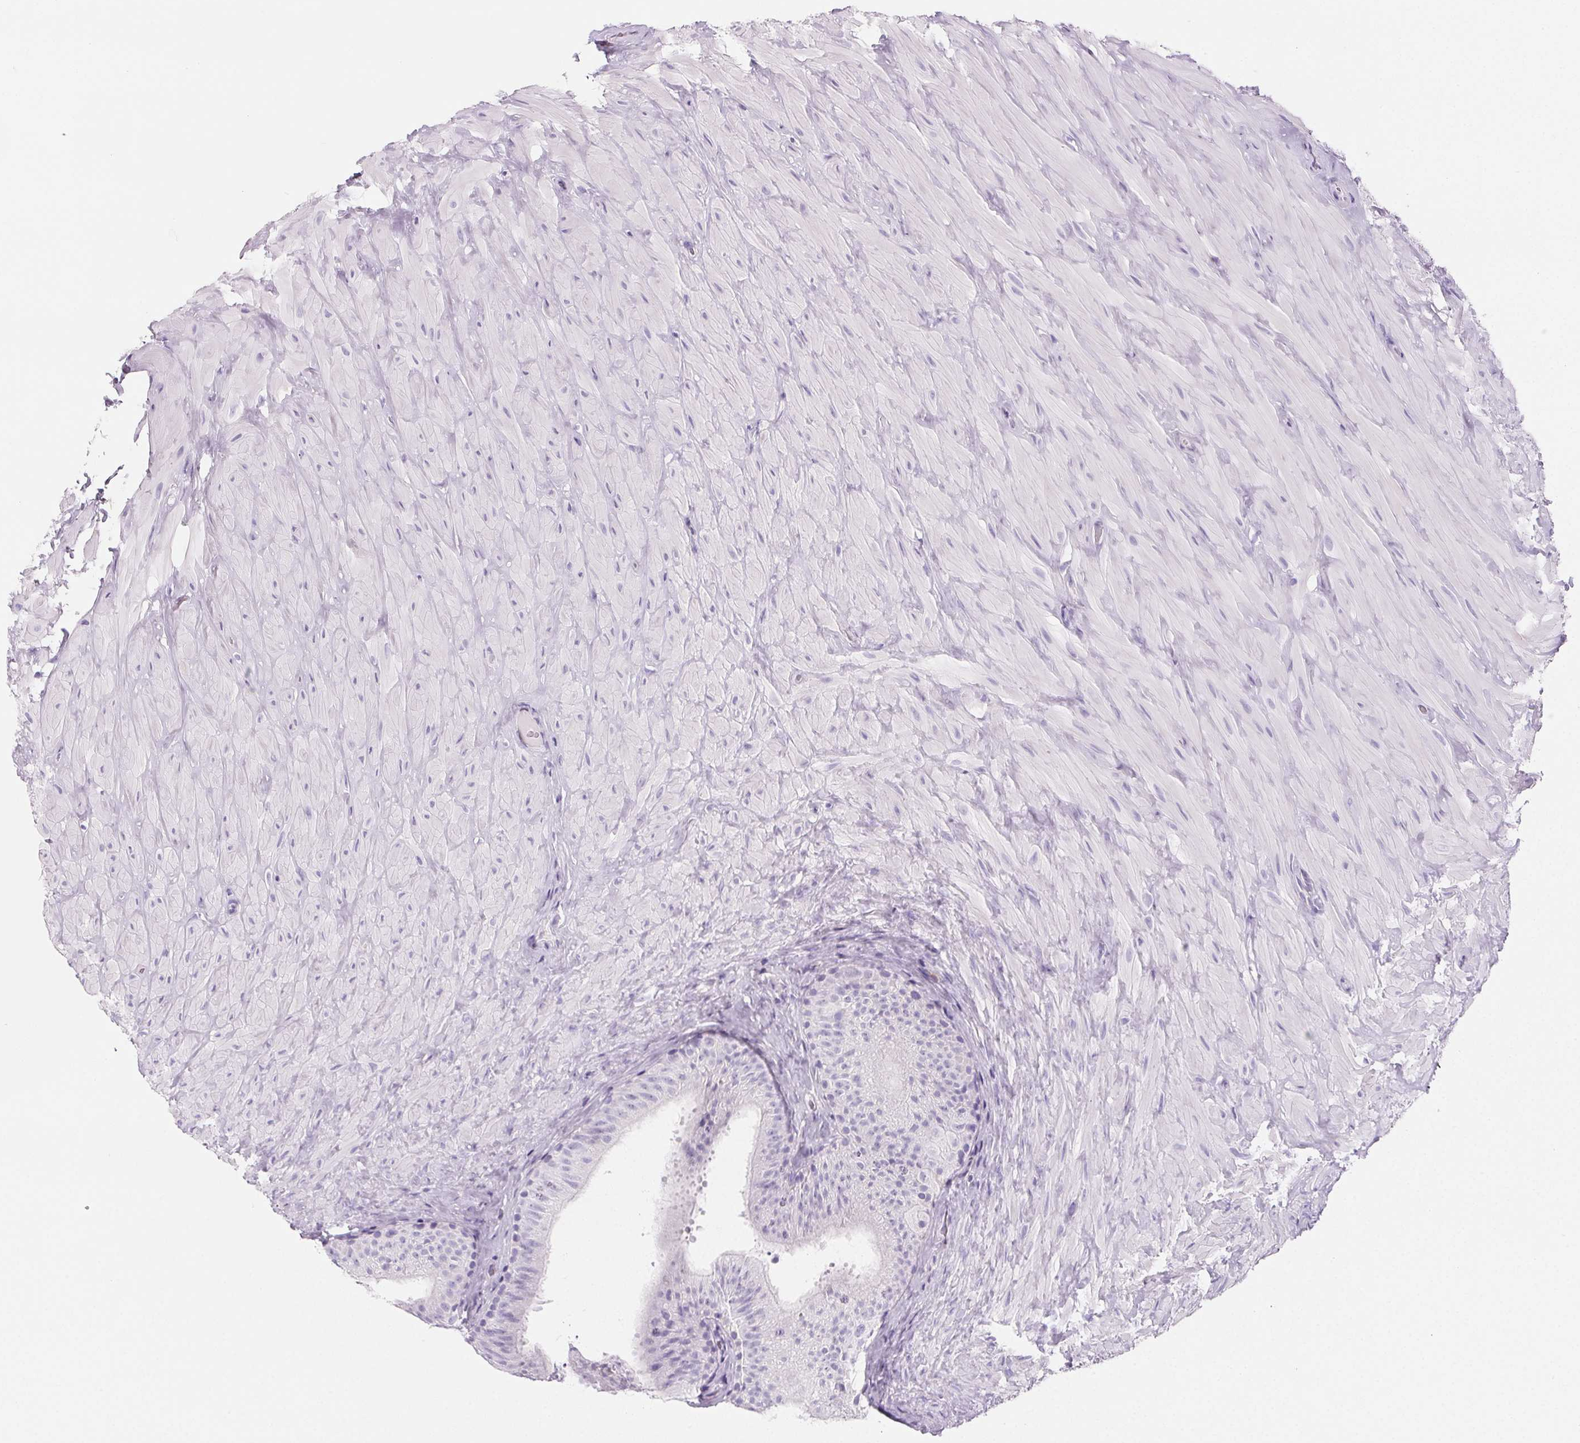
{"staining": {"intensity": "negative", "quantity": "none", "location": "none"}, "tissue": "epididymis", "cell_type": "Glandular cells", "image_type": "normal", "snomed": [{"axis": "morphology", "description": "Normal tissue, NOS"}, {"axis": "topography", "description": "Epididymis, spermatic cord, NOS"}, {"axis": "topography", "description": "Epididymis"}], "caption": "Image shows no protein staining in glandular cells of unremarkable epididymis.", "gene": "PRSS1", "patient": {"sex": "male", "age": 31}}